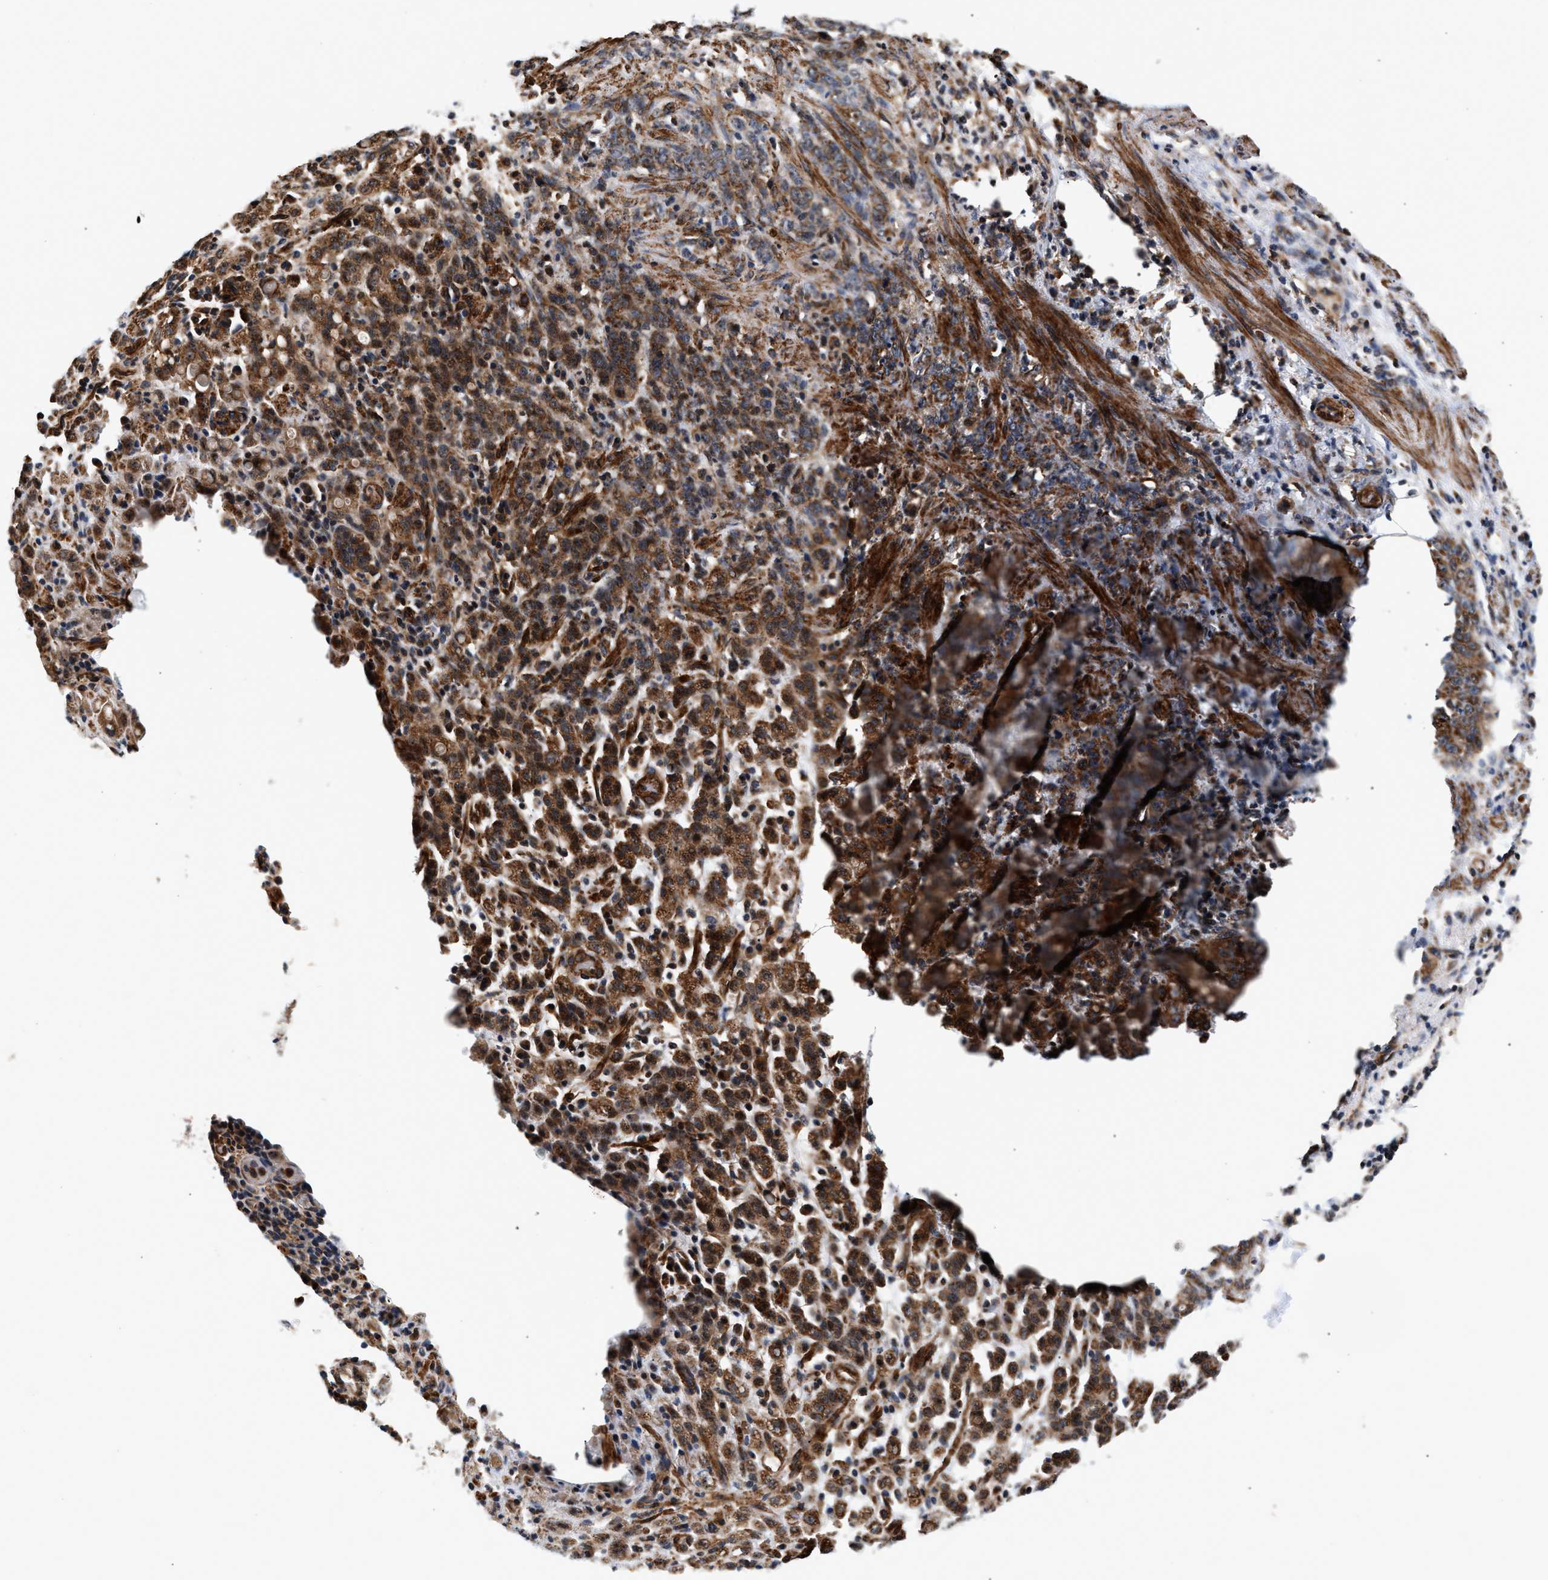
{"staining": {"intensity": "moderate", "quantity": ">75%", "location": "cytoplasmic/membranous"}, "tissue": "stomach cancer", "cell_type": "Tumor cells", "image_type": "cancer", "snomed": [{"axis": "morphology", "description": "Adenocarcinoma, NOS"}, {"axis": "topography", "description": "Stomach, lower"}], "caption": "Stomach cancer was stained to show a protein in brown. There is medium levels of moderate cytoplasmic/membranous expression in about >75% of tumor cells.", "gene": "SGK1", "patient": {"sex": "male", "age": 88}}